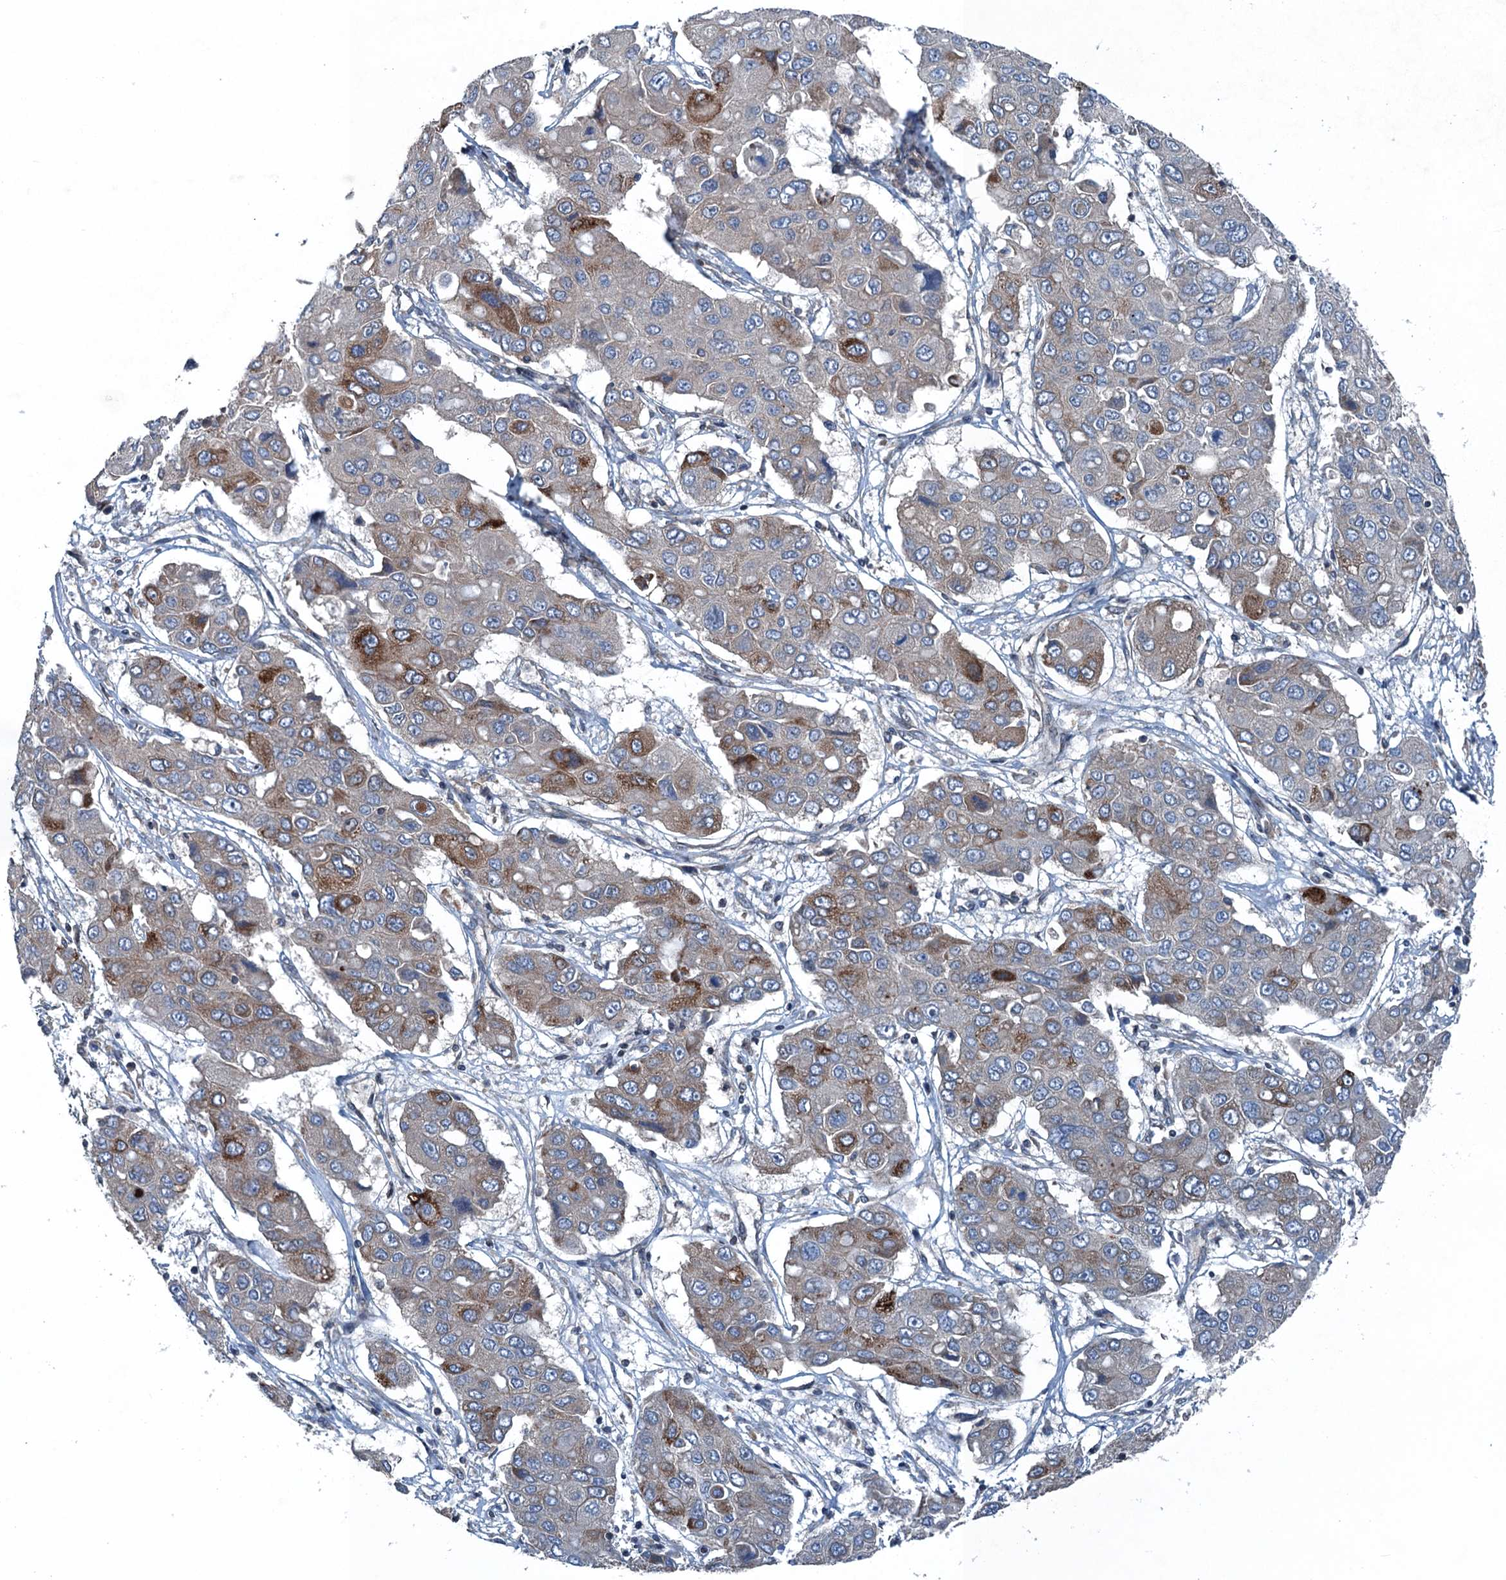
{"staining": {"intensity": "moderate", "quantity": "<25%", "location": "cytoplasmic/membranous"}, "tissue": "liver cancer", "cell_type": "Tumor cells", "image_type": "cancer", "snomed": [{"axis": "morphology", "description": "Cholangiocarcinoma"}, {"axis": "topography", "description": "Liver"}], "caption": "Tumor cells display low levels of moderate cytoplasmic/membranous staining in about <25% of cells in human liver cancer (cholangiocarcinoma). Nuclei are stained in blue.", "gene": "TRAPPC8", "patient": {"sex": "male", "age": 67}}